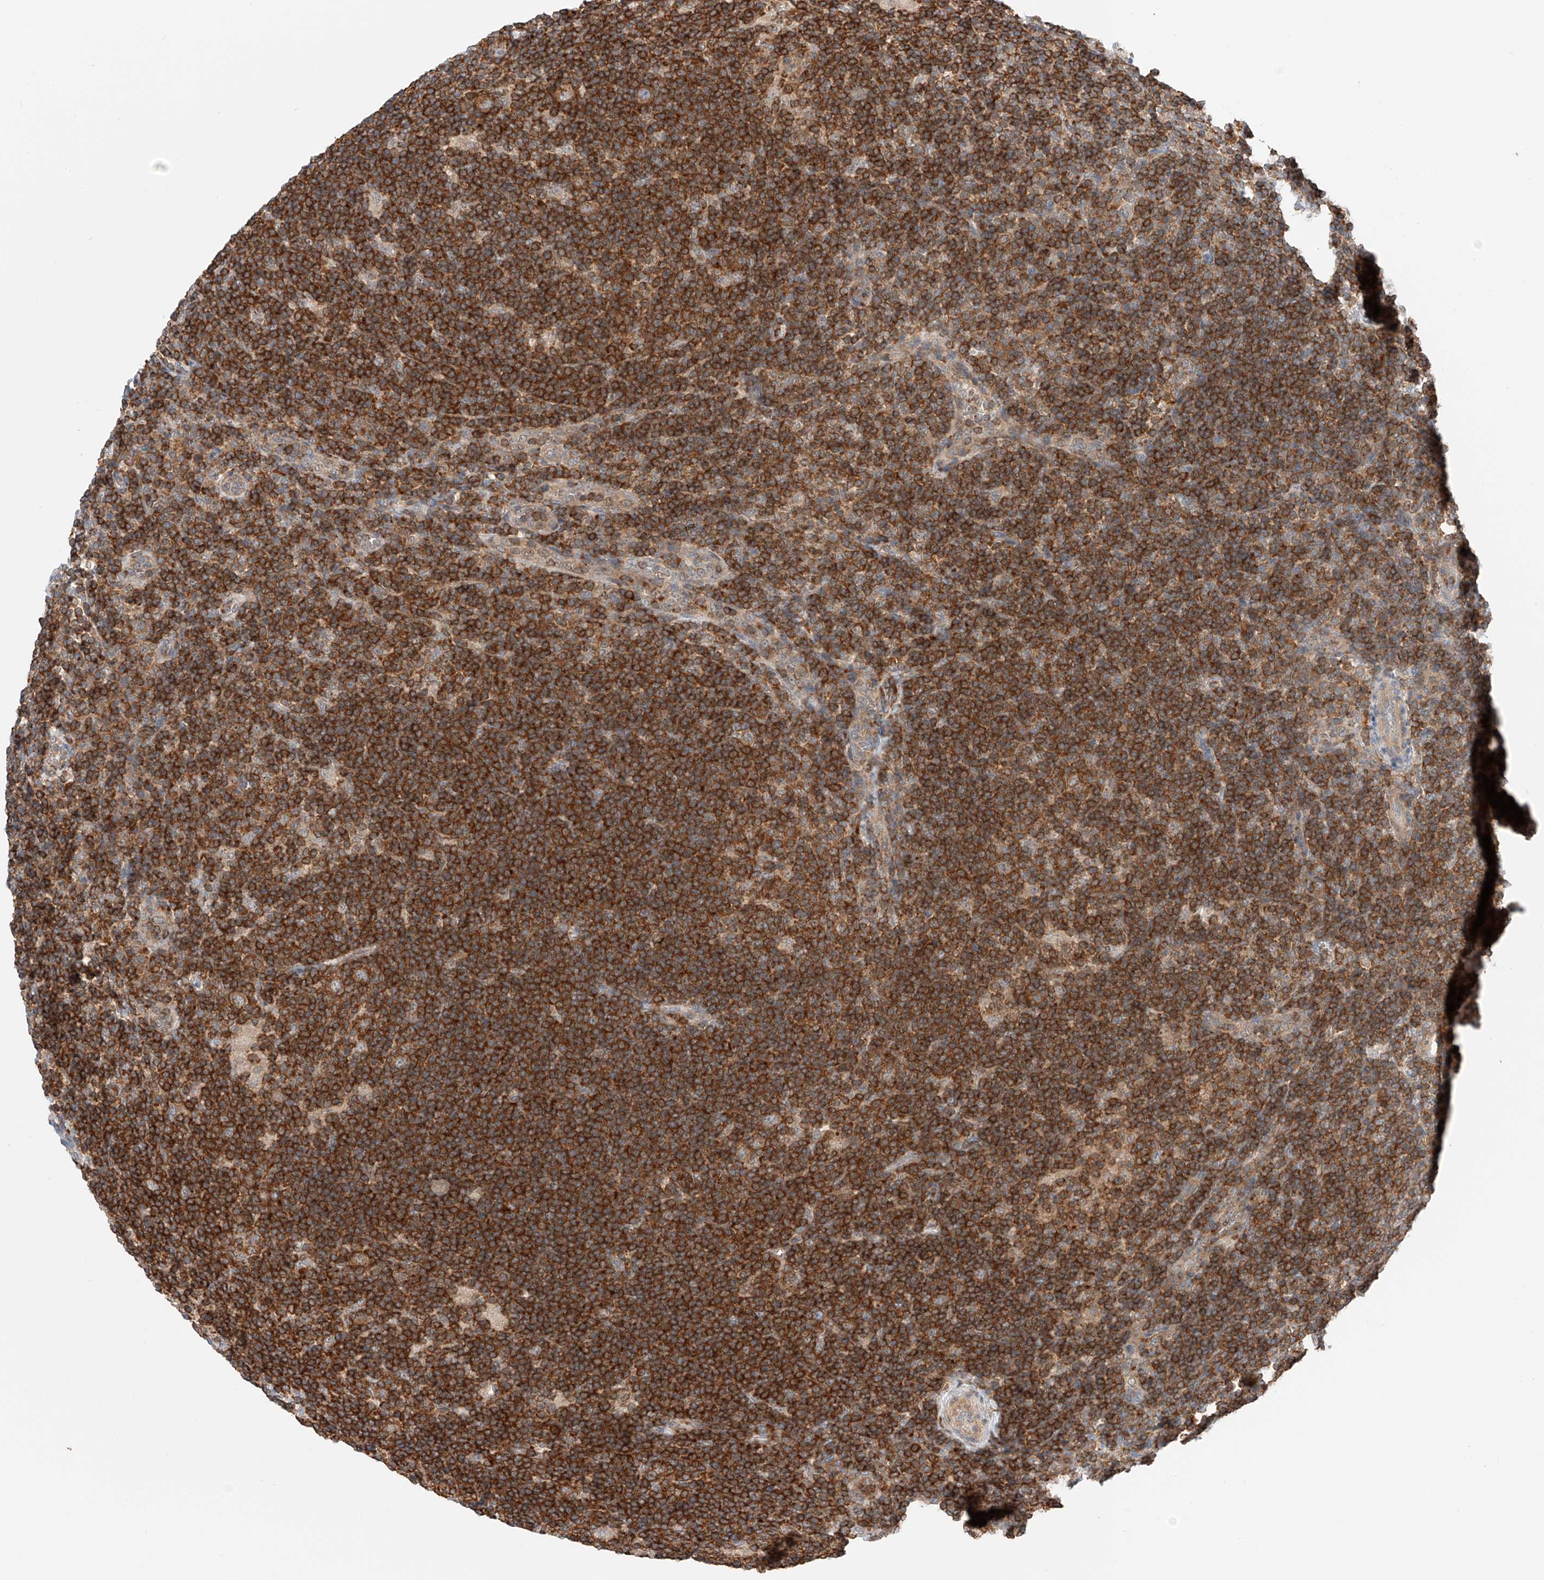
{"staining": {"intensity": "moderate", "quantity": ">75%", "location": "cytoplasmic/membranous"}, "tissue": "lymphoma", "cell_type": "Tumor cells", "image_type": "cancer", "snomed": [{"axis": "morphology", "description": "Hodgkin's disease, NOS"}, {"axis": "topography", "description": "Lymph node"}], "caption": "DAB immunohistochemical staining of Hodgkin's disease exhibits moderate cytoplasmic/membranous protein expression in approximately >75% of tumor cells. The staining is performed using DAB brown chromogen to label protein expression. The nuclei are counter-stained blue using hematoxylin.", "gene": "MFN2", "patient": {"sex": "female", "age": 57}}